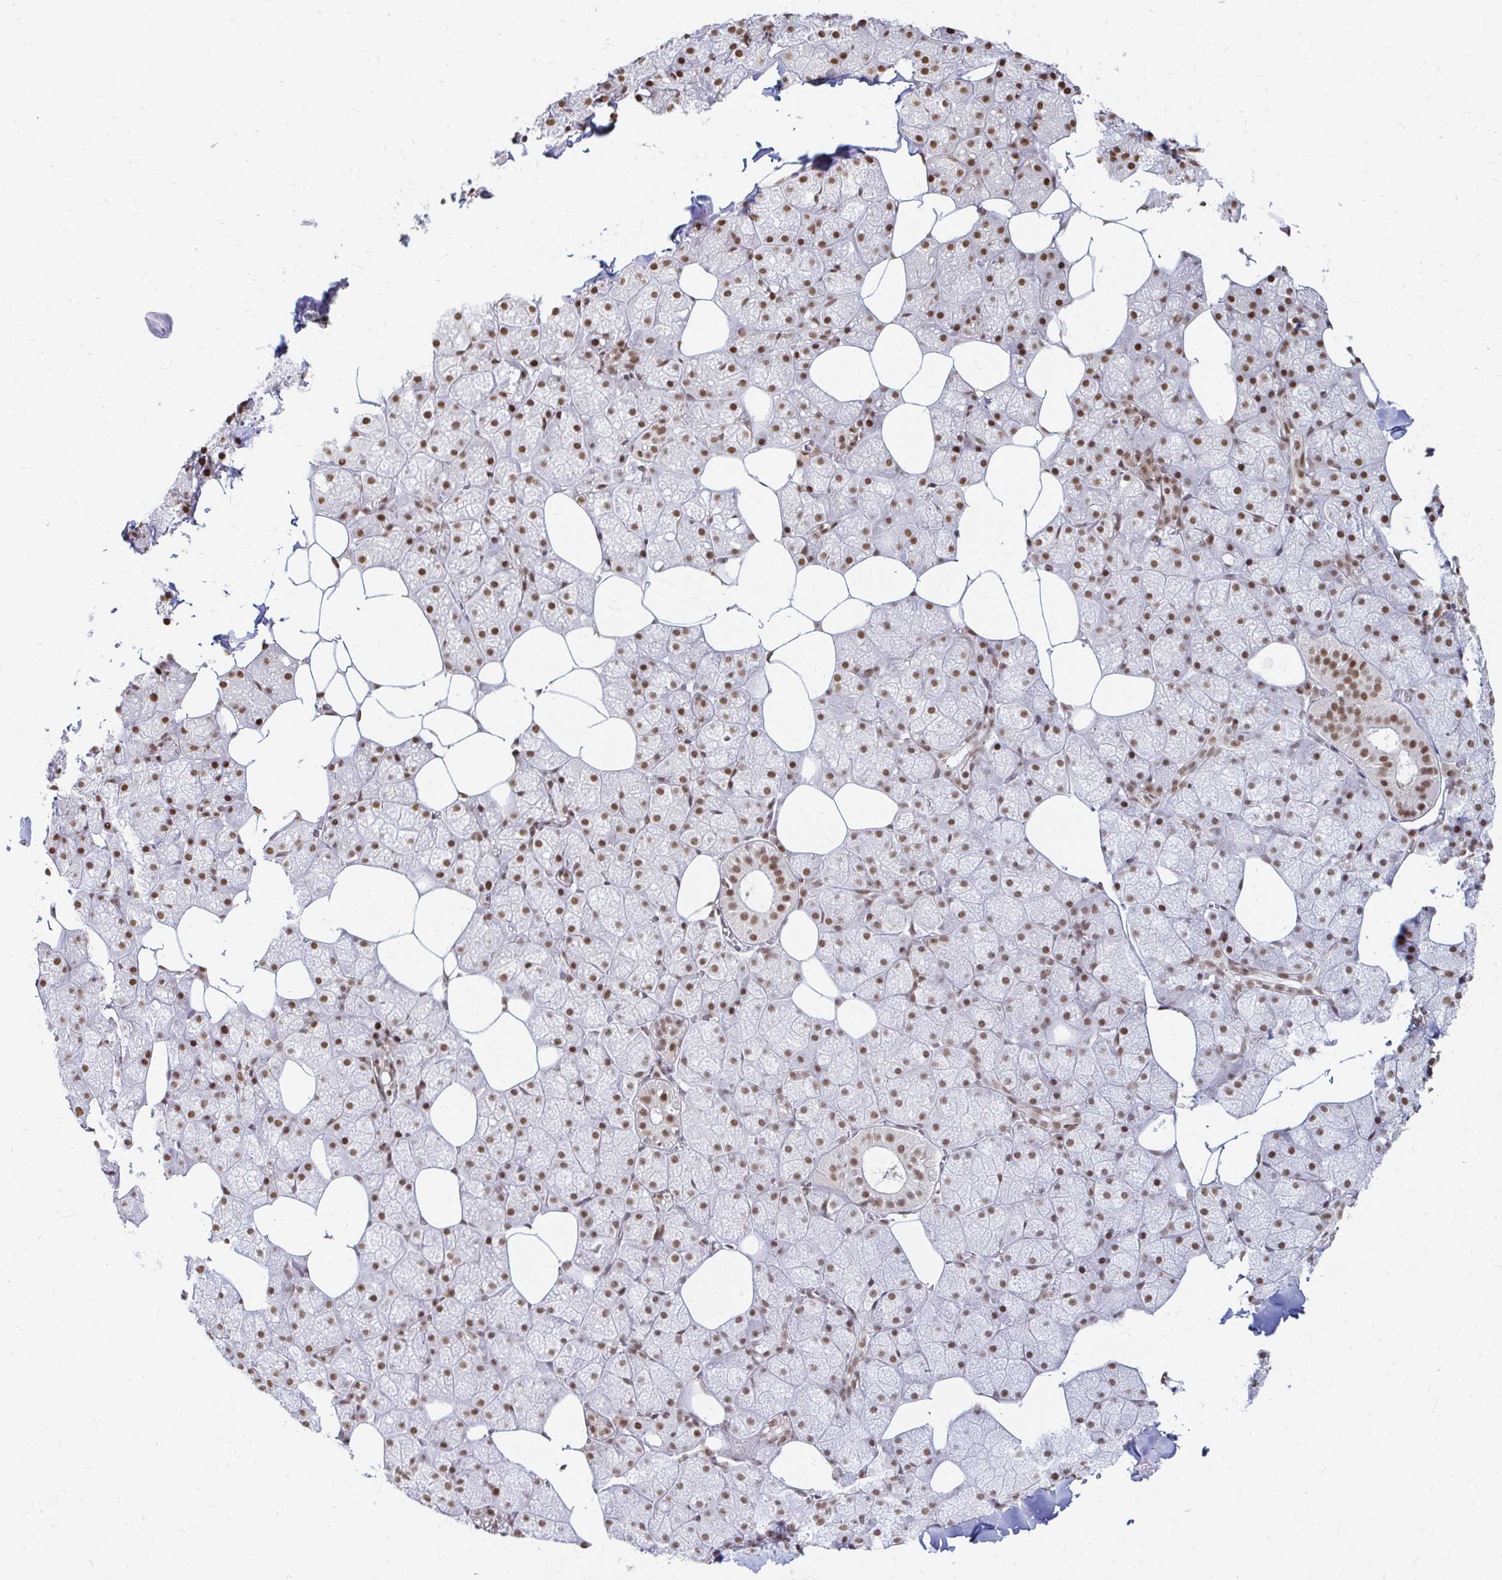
{"staining": {"intensity": "moderate", "quantity": ">75%", "location": "nuclear"}, "tissue": "salivary gland", "cell_type": "Glandular cells", "image_type": "normal", "snomed": [{"axis": "morphology", "description": "Normal tissue, NOS"}, {"axis": "topography", "description": "Salivary gland"}, {"axis": "topography", "description": "Peripheral nerve tissue"}], "caption": "This is an image of immunohistochemistry staining of unremarkable salivary gland, which shows moderate positivity in the nuclear of glandular cells.", "gene": "HNRNPU", "patient": {"sex": "male", "age": 38}}